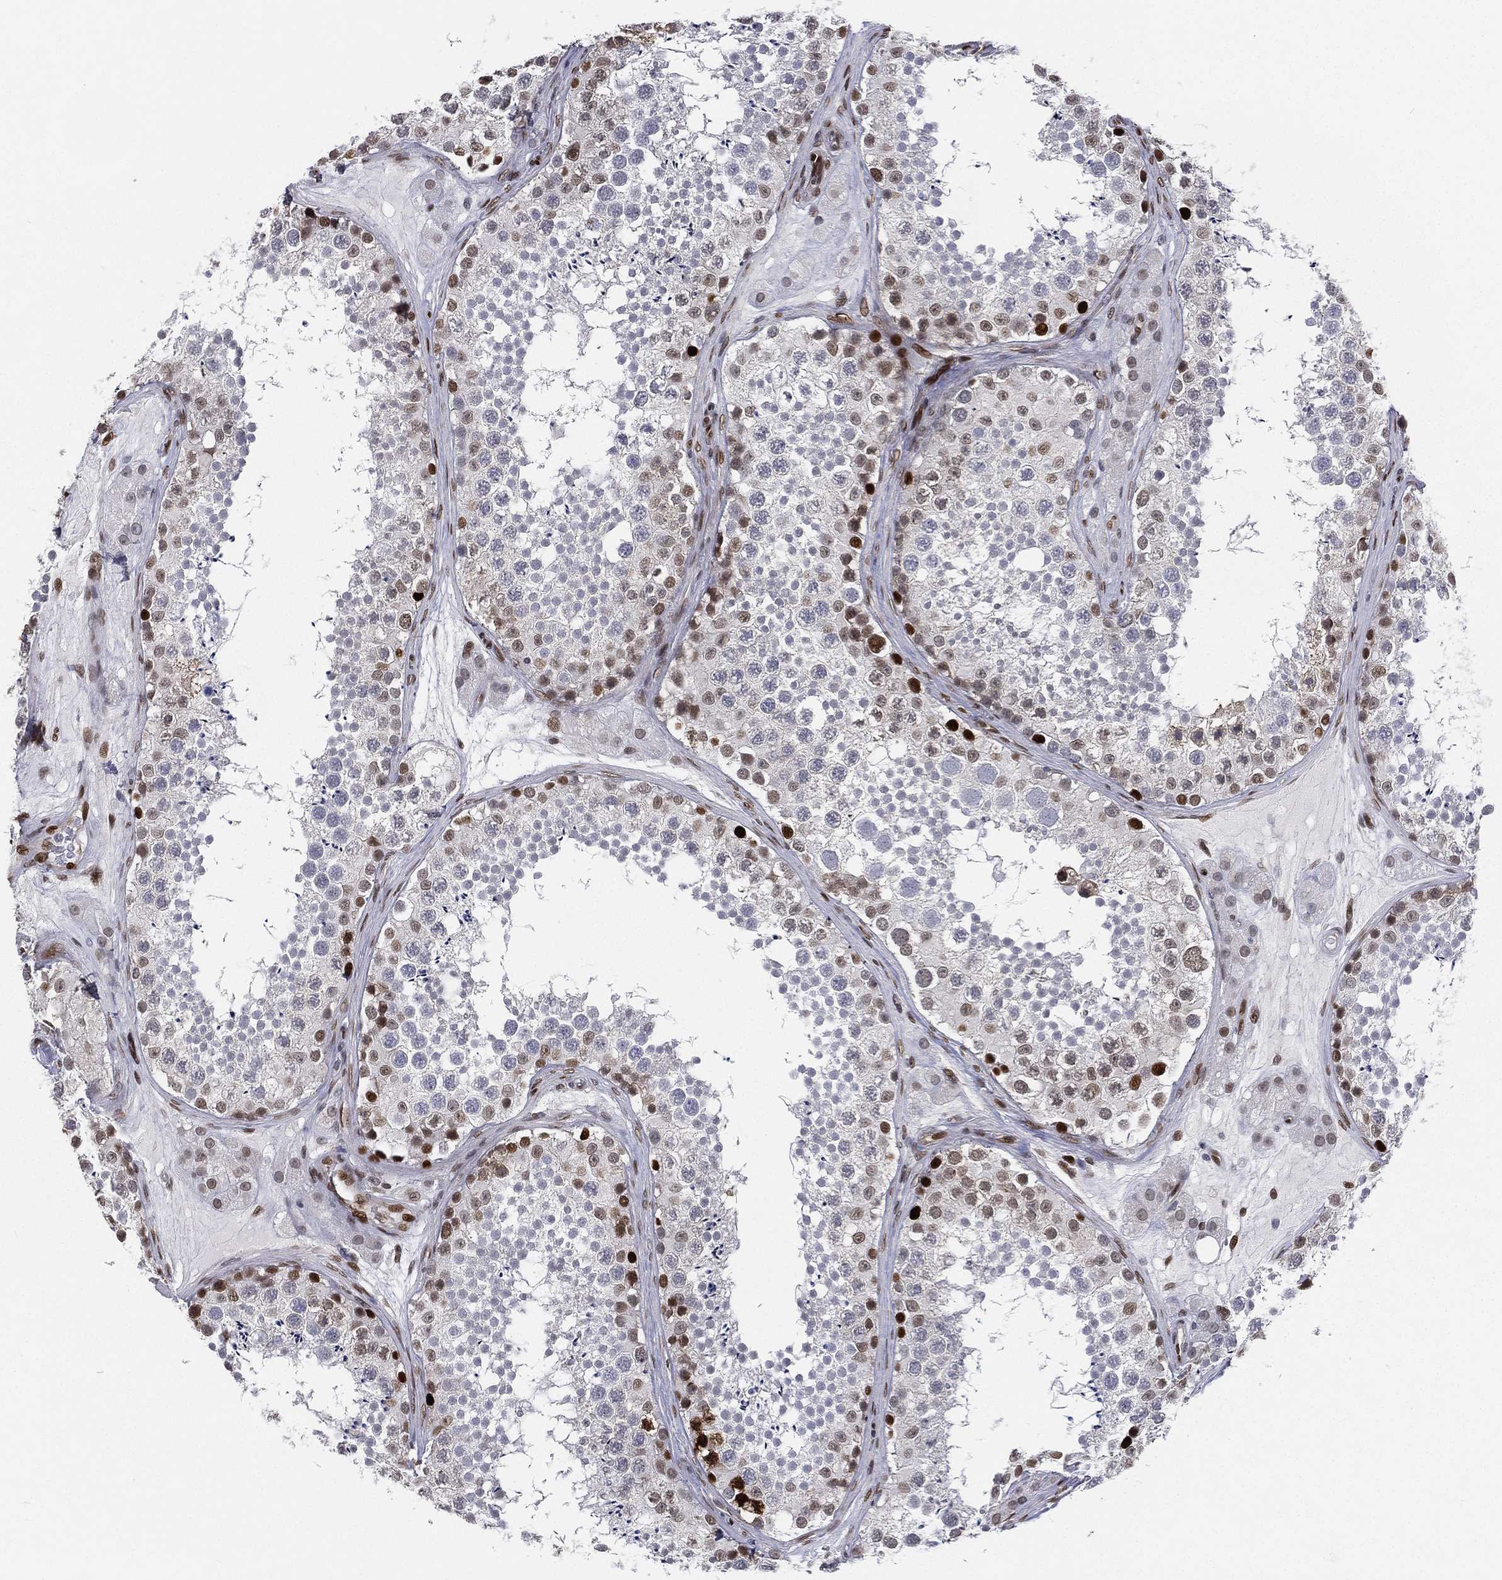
{"staining": {"intensity": "strong", "quantity": "<25%", "location": "nuclear"}, "tissue": "testis", "cell_type": "Cells in seminiferous ducts", "image_type": "normal", "snomed": [{"axis": "morphology", "description": "Normal tissue, NOS"}, {"axis": "topography", "description": "Testis"}], "caption": "Protein staining of unremarkable testis reveals strong nuclear staining in about <25% of cells in seminiferous ducts. Using DAB (brown) and hematoxylin (blue) stains, captured at high magnification using brightfield microscopy.", "gene": "LMNB1", "patient": {"sex": "male", "age": 41}}